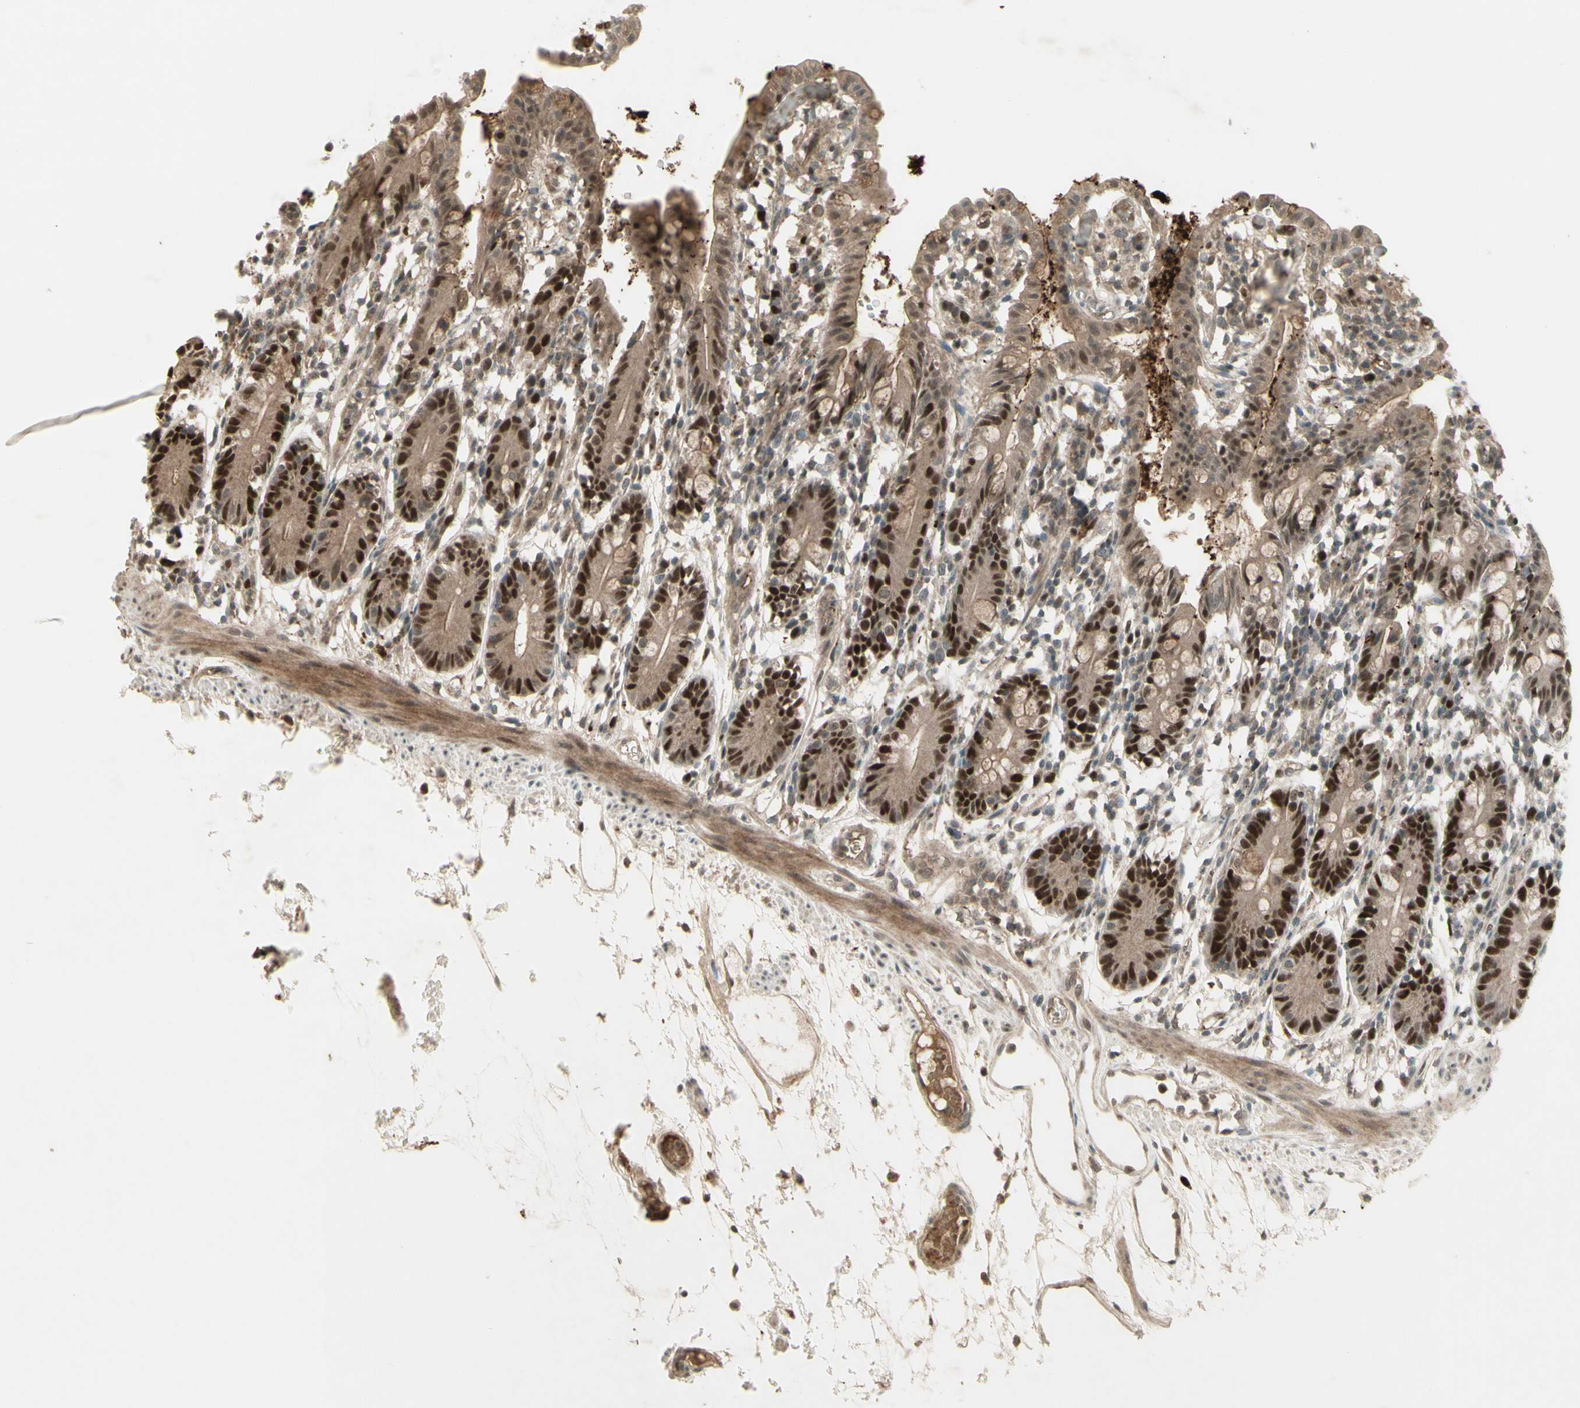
{"staining": {"intensity": "strong", "quantity": "25%-75%", "location": "cytoplasmic/membranous,nuclear"}, "tissue": "small intestine", "cell_type": "Glandular cells", "image_type": "normal", "snomed": [{"axis": "morphology", "description": "Normal tissue, NOS"}, {"axis": "morphology", "description": "Cystadenocarcinoma, serous, Metastatic site"}, {"axis": "topography", "description": "Small intestine"}], "caption": "Protein positivity by immunohistochemistry (IHC) shows strong cytoplasmic/membranous,nuclear staining in approximately 25%-75% of glandular cells in benign small intestine.", "gene": "MSH6", "patient": {"sex": "female", "age": 61}}